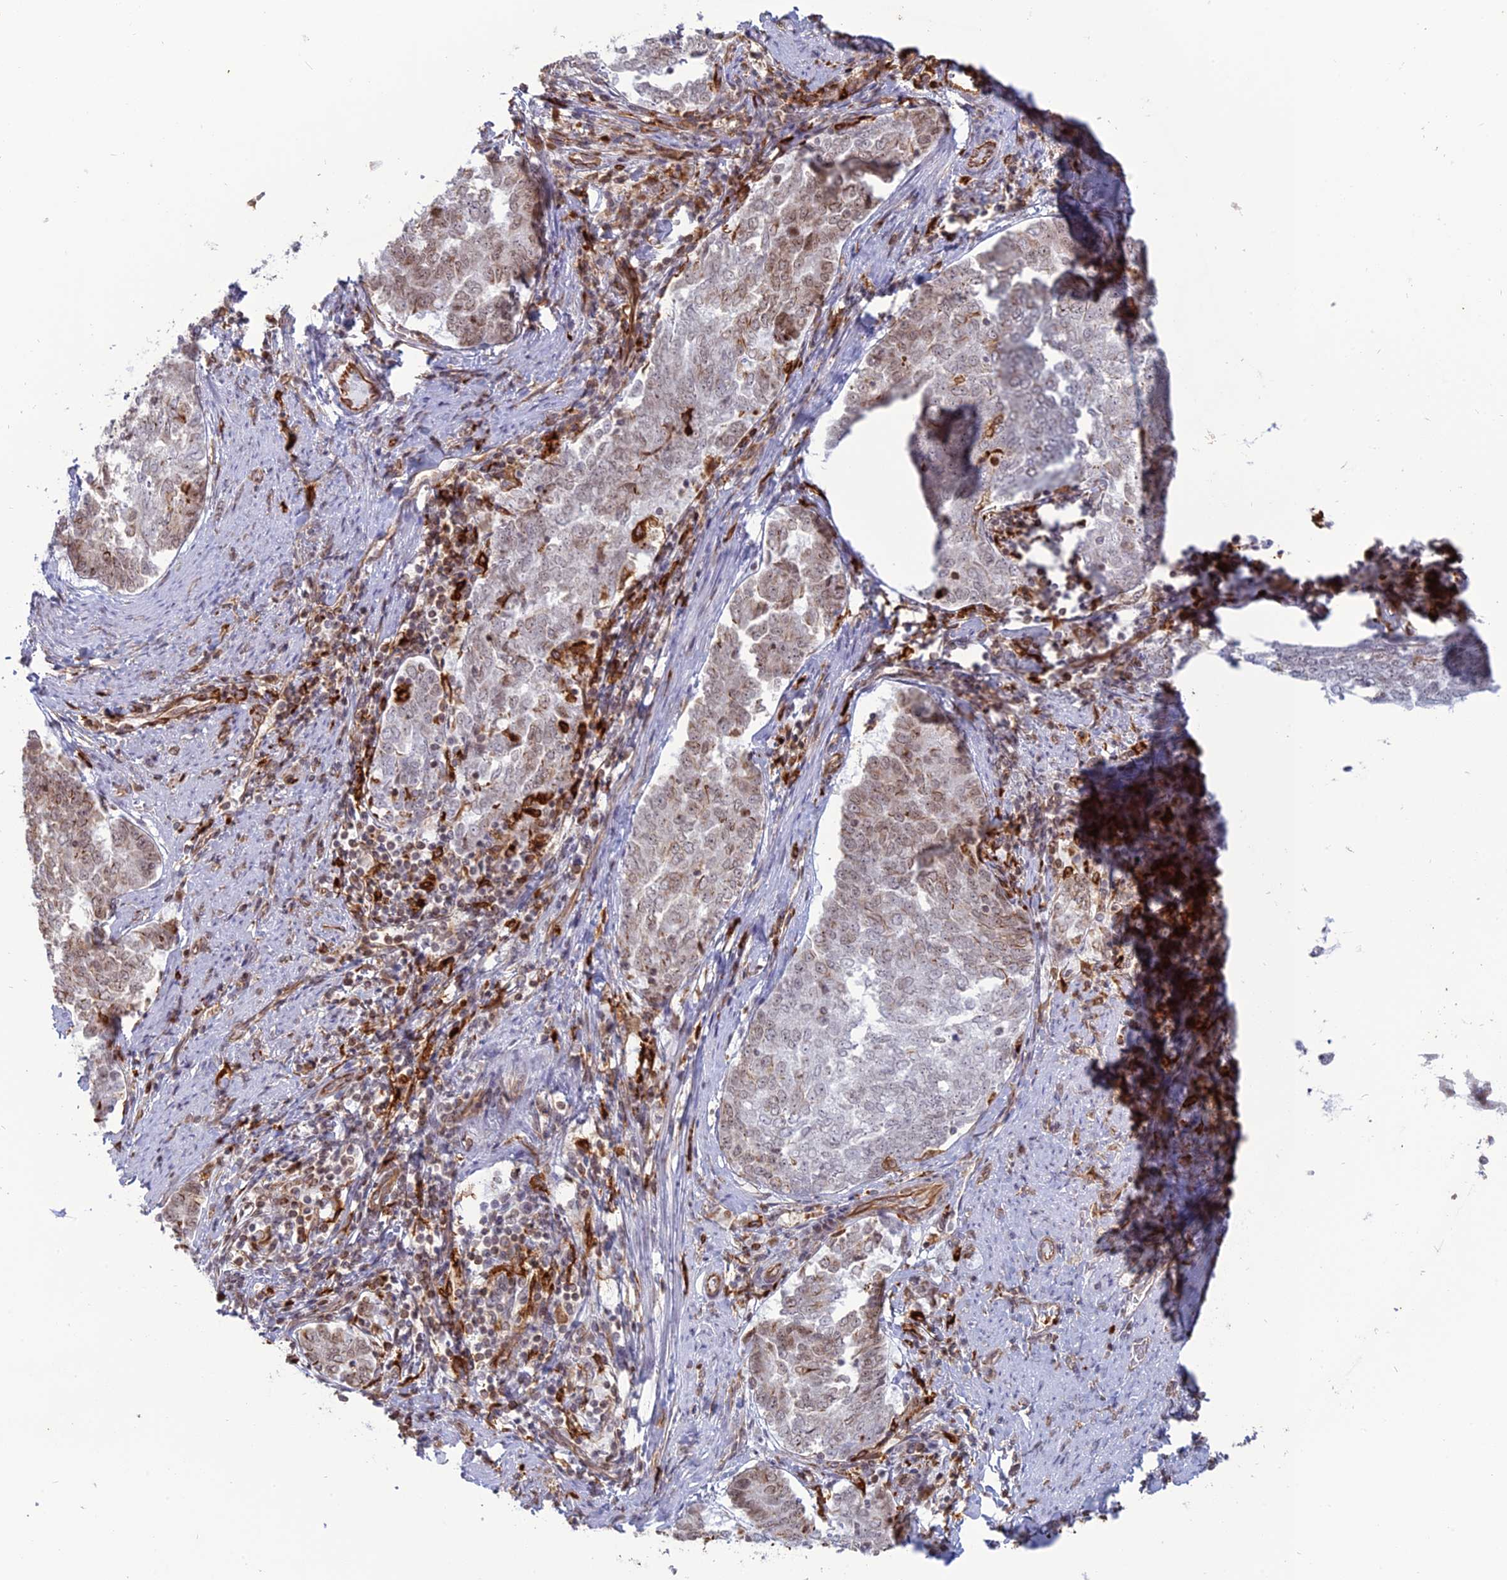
{"staining": {"intensity": "weak", "quantity": "<25%", "location": "cytoplasmic/membranous"}, "tissue": "endometrial cancer", "cell_type": "Tumor cells", "image_type": "cancer", "snomed": [{"axis": "morphology", "description": "Adenocarcinoma, NOS"}, {"axis": "topography", "description": "Endometrium"}], "caption": "The histopathology image shows no staining of tumor cells in adenocarcinoma (endometrial).", "gene": "APOBR", "patient": {"sex": "female", "age": 80}}